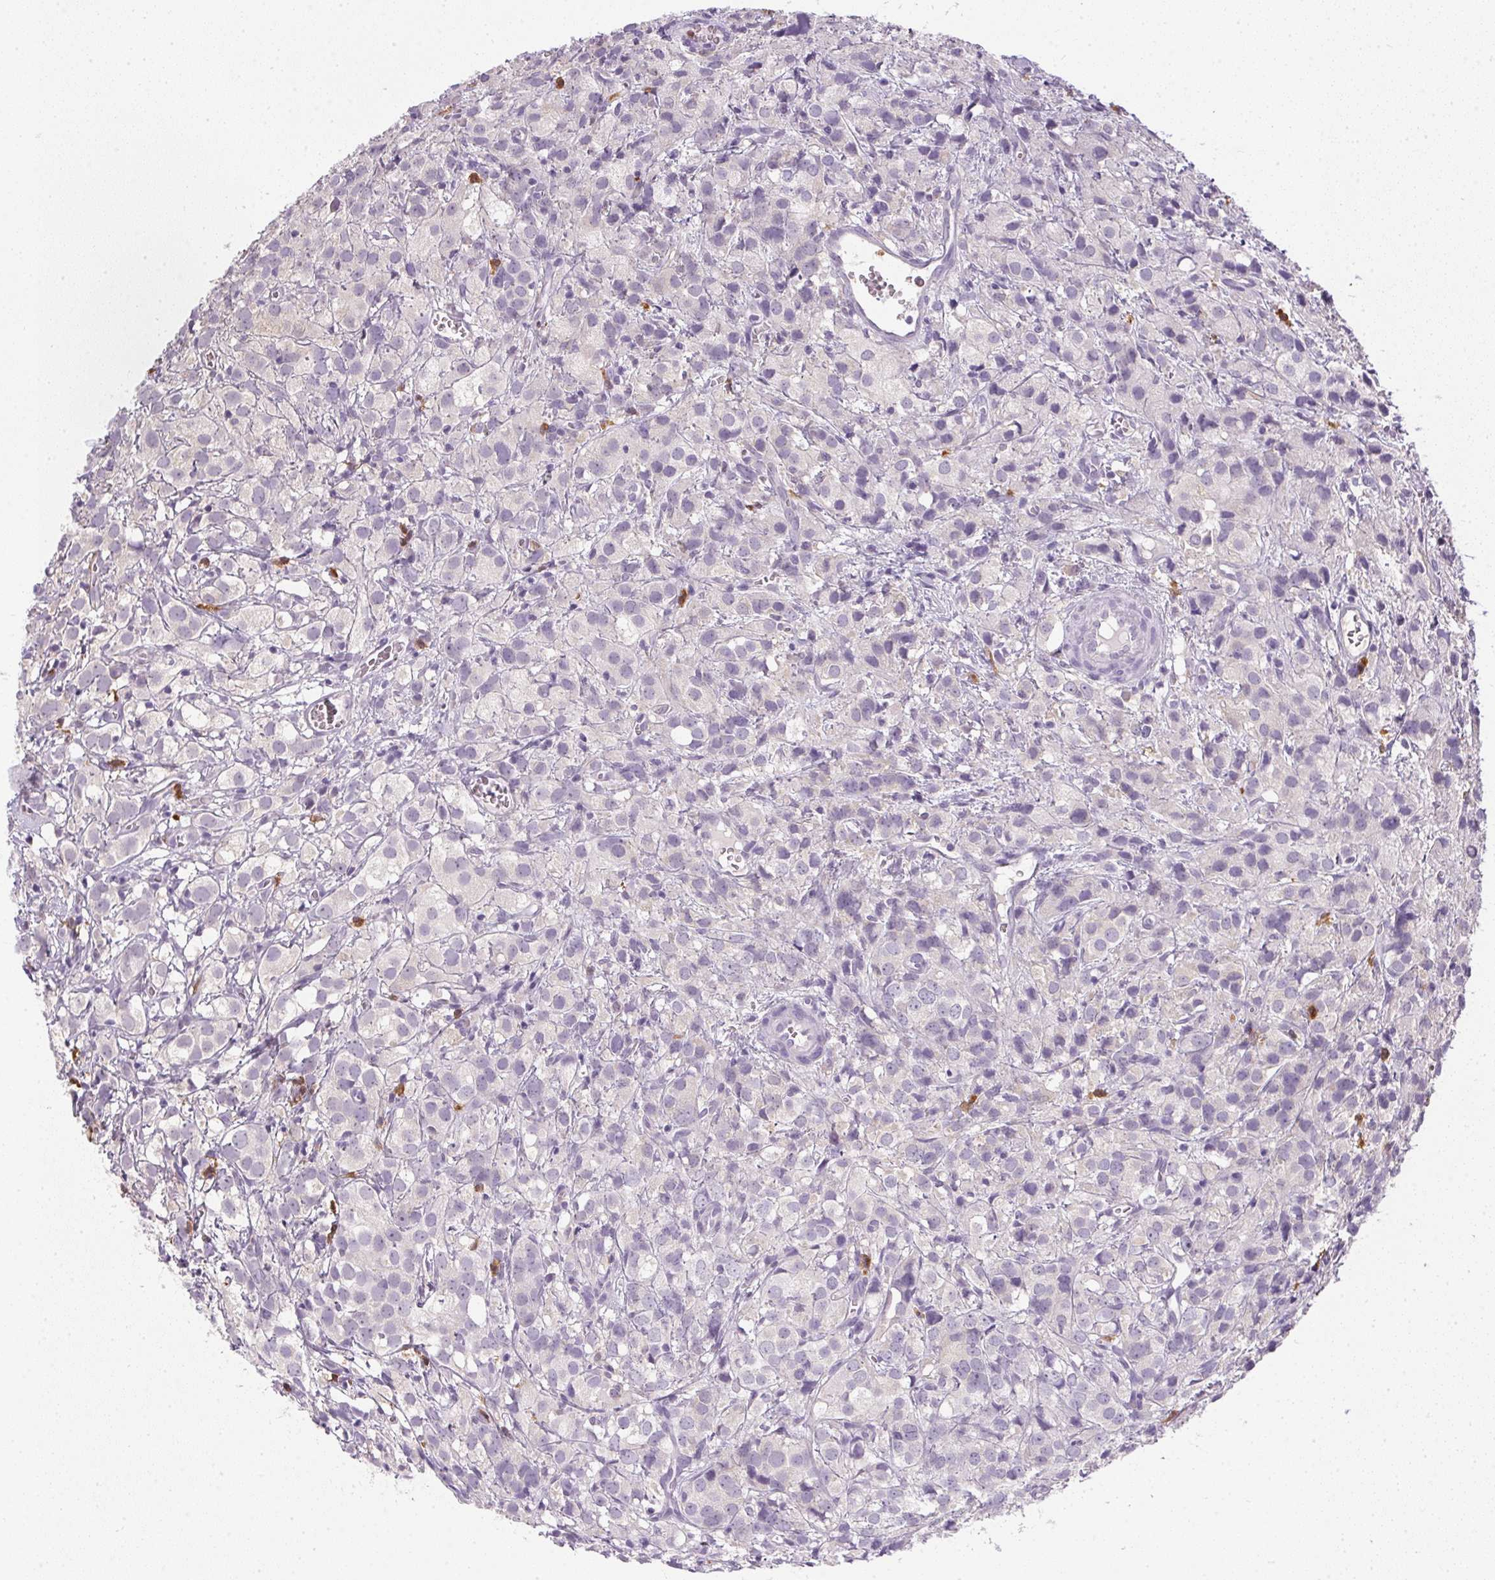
{"staining": {"intensity": "negative", "quantity": "none", "location": "none"}, "tissue": "prostate cancer", "cell_type": "Tumor cells", "image_type": "cancer", "snomed": [{"axis": "morphology", "description": "Adenocarcinoma, High grade"}, {"axis": "topography", "description": "Prostate"}], "caption": "Tumor cells show no significant expression in prostate high-grade adenocarcinoma.", "gene": "DNAJC5G", "patient": {"sex": "male", "age": 86}}